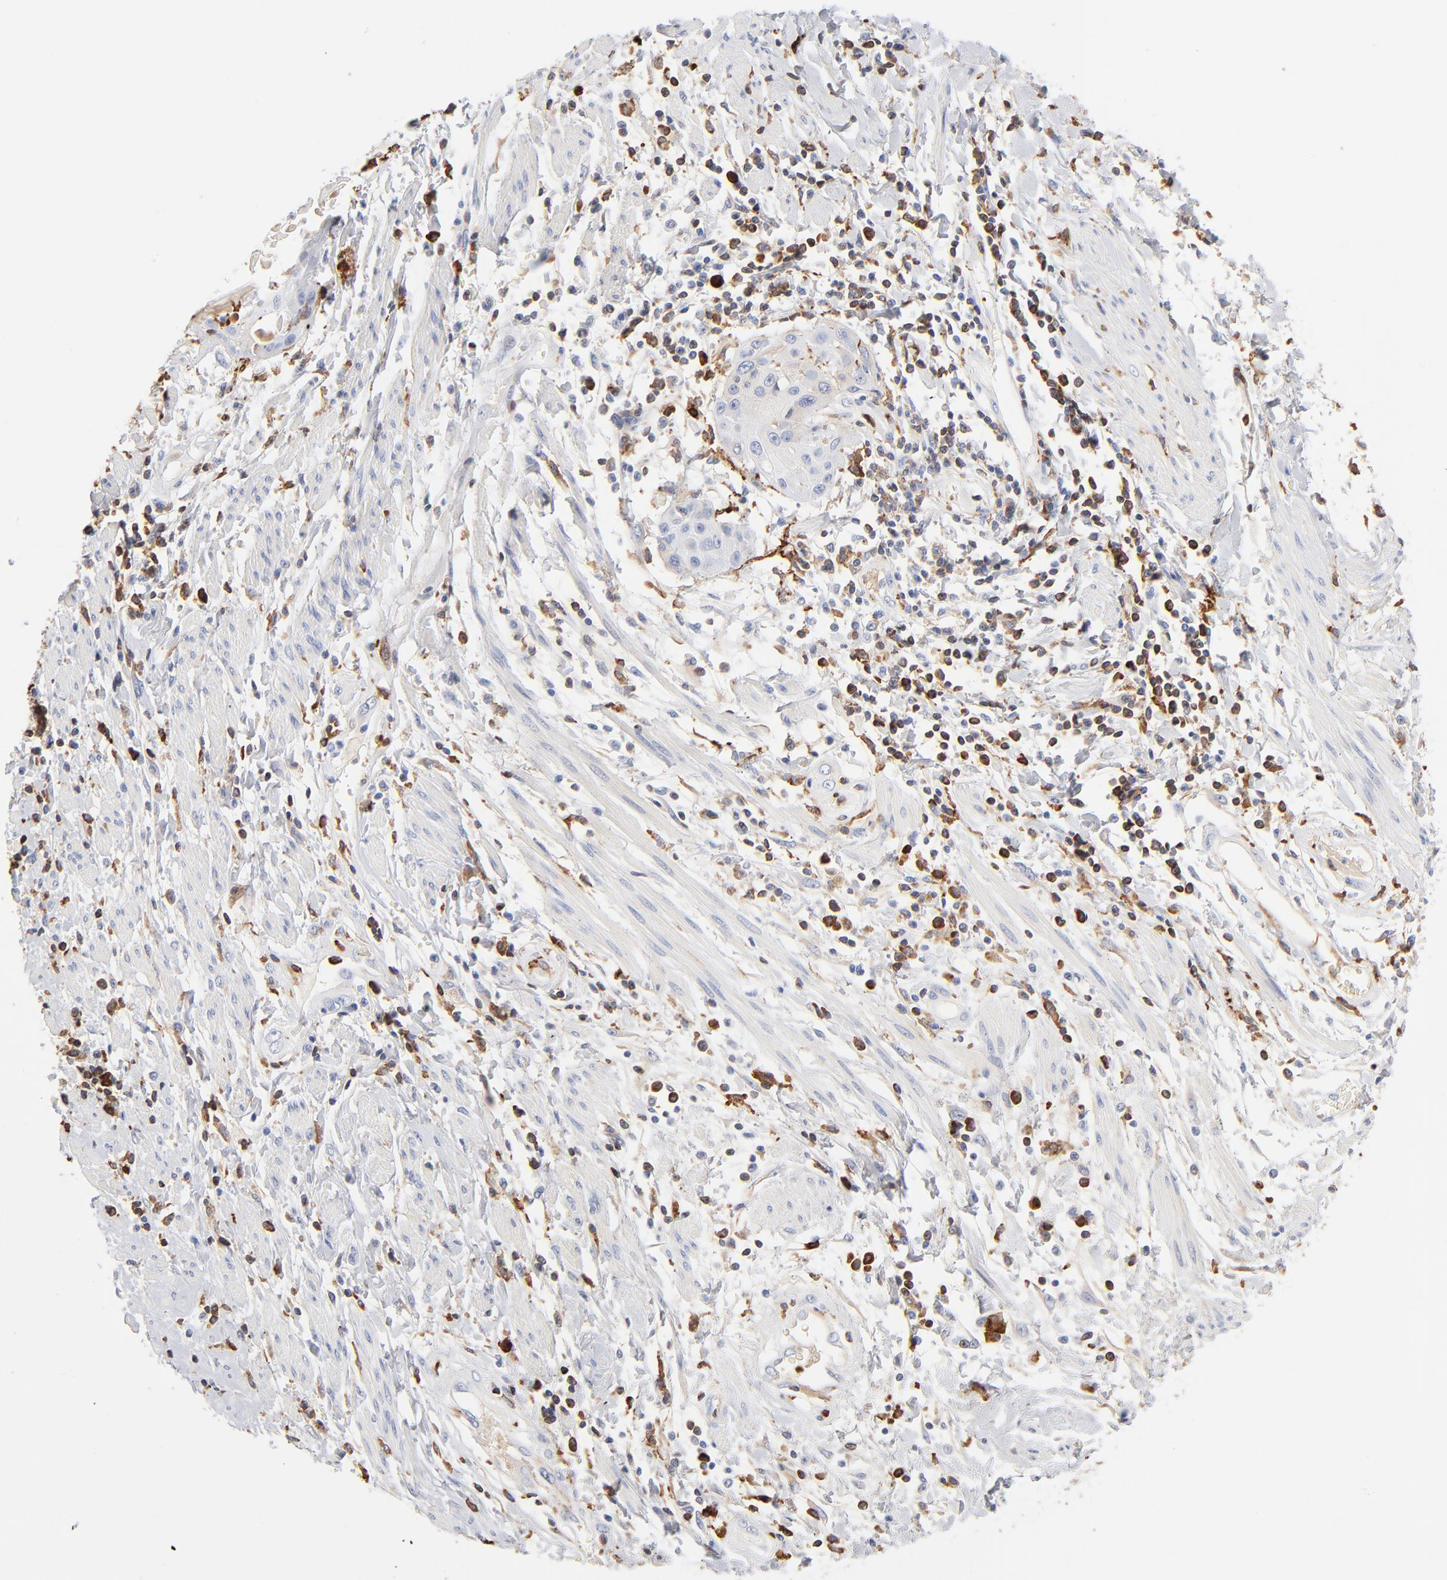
{"staining": {"intensity": "negative", "quantity": "none", "location": "none"}, "tissue": "cervical cancer", "cell_type": "Tumor cells", "image_type": "cancer", "snomed": [{"axis": "morphology", "description": "Squamous cell carcinoma, NOS"}, {"axis": "topography", "description": "Cervix"}], "caption": "The histopathology image exhibits no significant expression in tumor cells of cervical squamous cell carcinoma.", "gene": "APOH", "patient": {"sex": "female", "age": 57}}